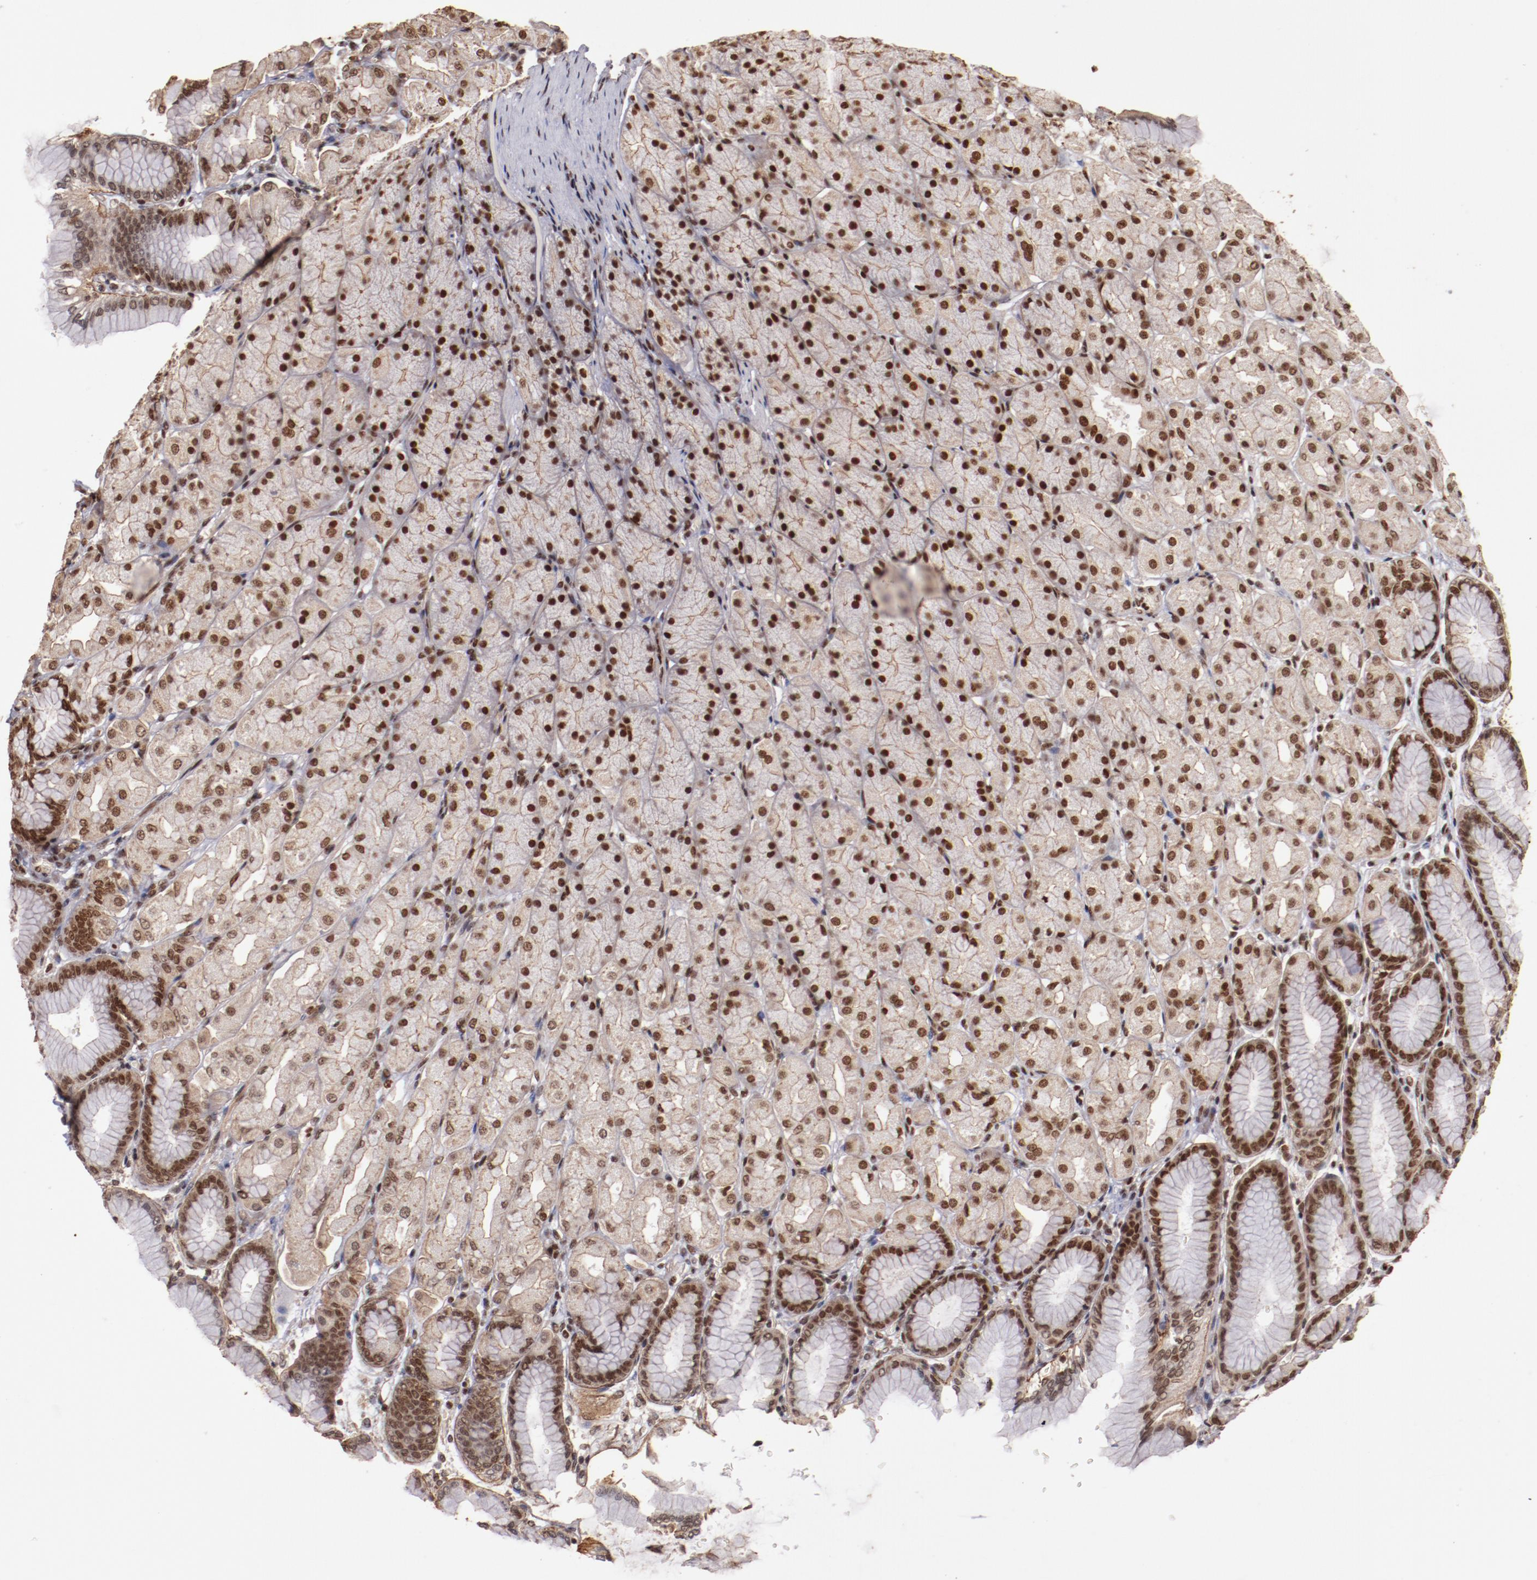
{"staining": {"intensity": "strong", "quantity": ">75%", "location": "nuclear"}, "tissue": "stomach", "cell_type": "Glandular cells", "image_type": "normal", "snomed": [{"axis": "morphology", "description": "Normal tissue, NOS"}, {"axis": "topography", "description": "Stomach, upper"}], "caption": "Immunohistochemical staining of benign stomach shows >75% levels of strong nuclear protein staining in approximately >75% of glandular cells. Nuclei are stained in blue.", "gene": "STAG2", "patient": {"sex": "female", "age": 56}}